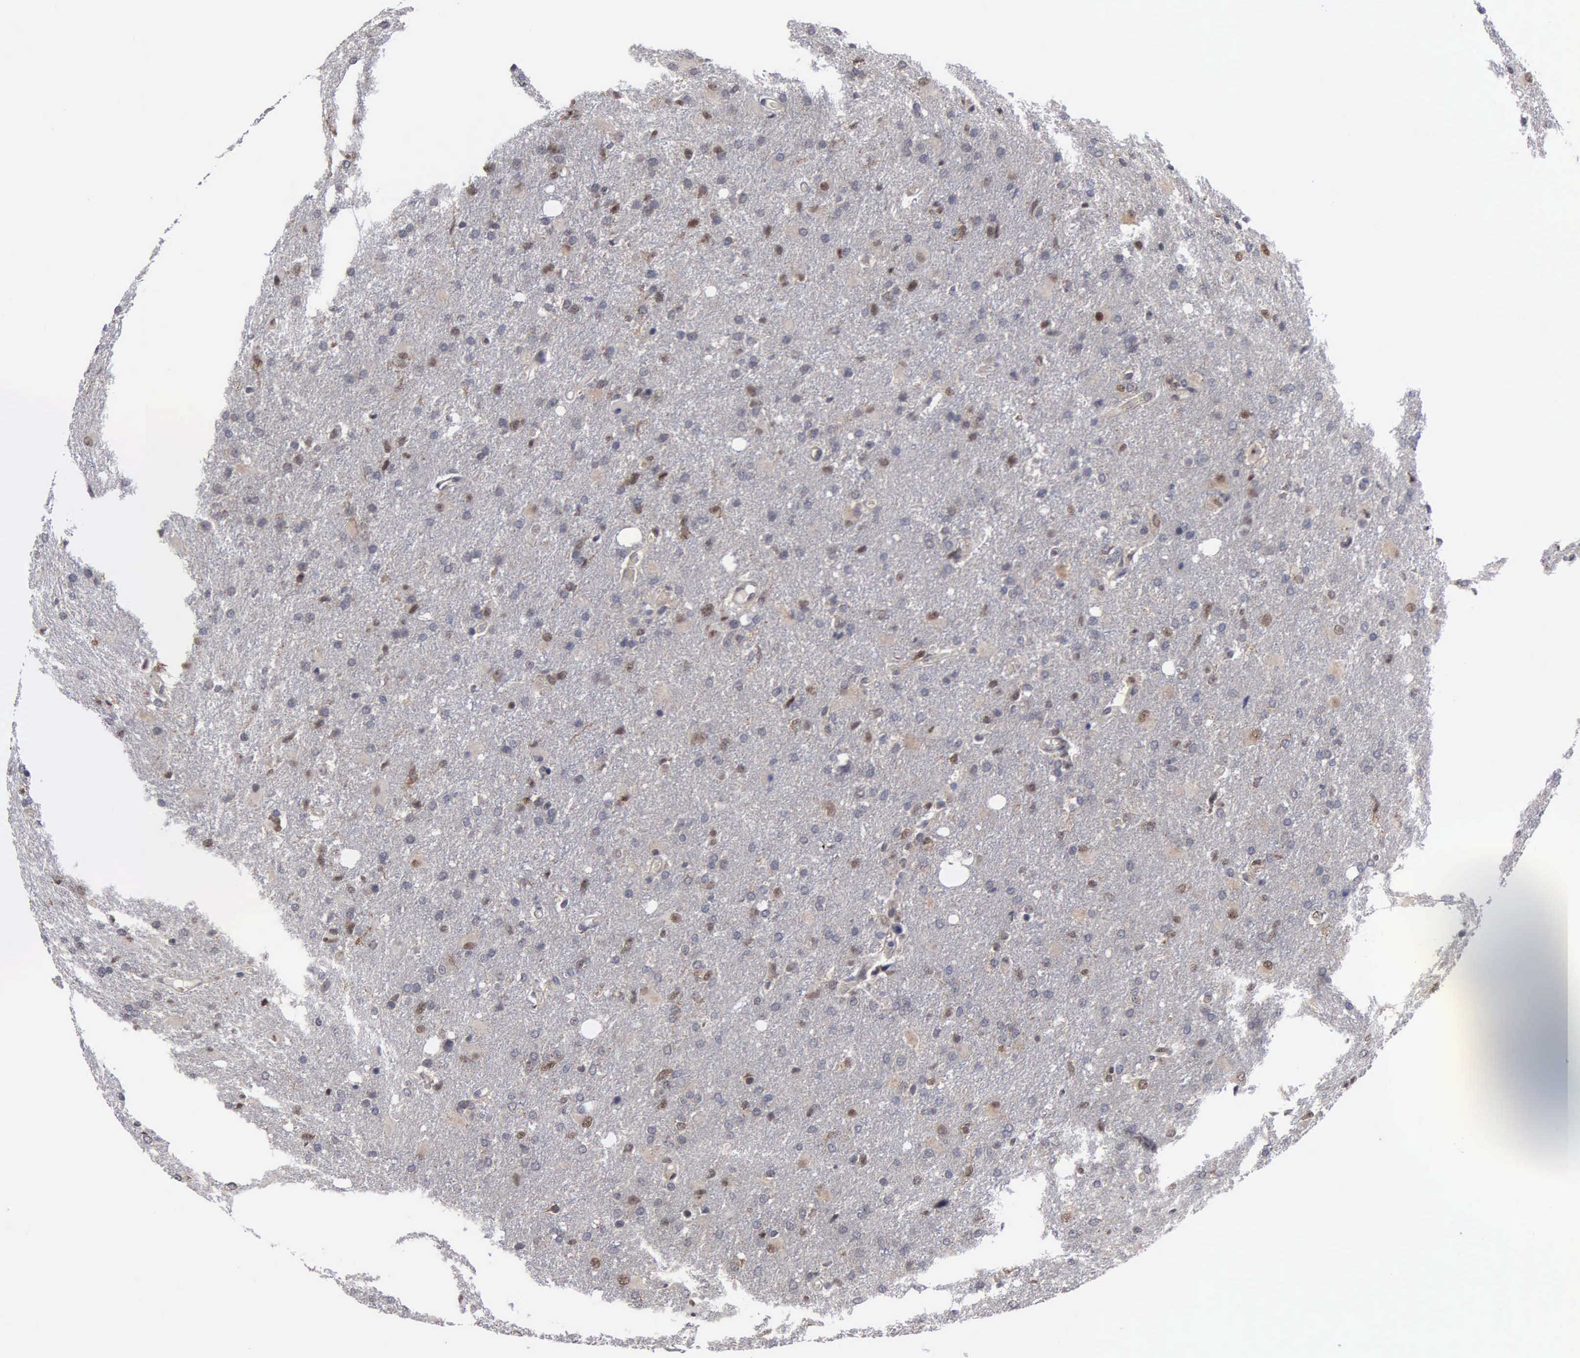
{"staining": {"intensity": "moderate", "quantity": "25%-75%", "location": "nuclear"}, "tissue": "glioma", "cell_type": "Tumor cells", "image_type": "cancer", "snomed": [{"axis": "morphology", "description": "Glioma, malignant, High grade"}, {"axis": "topography", "description": "Brain"}], "caption": "Protein staining shows moderate nuclear expression in about 25%-75% of tumor cells in malignant glioma (high-grade).", "gene": "ZBTB33", "patient": {"sex": "male", "age": 68}}